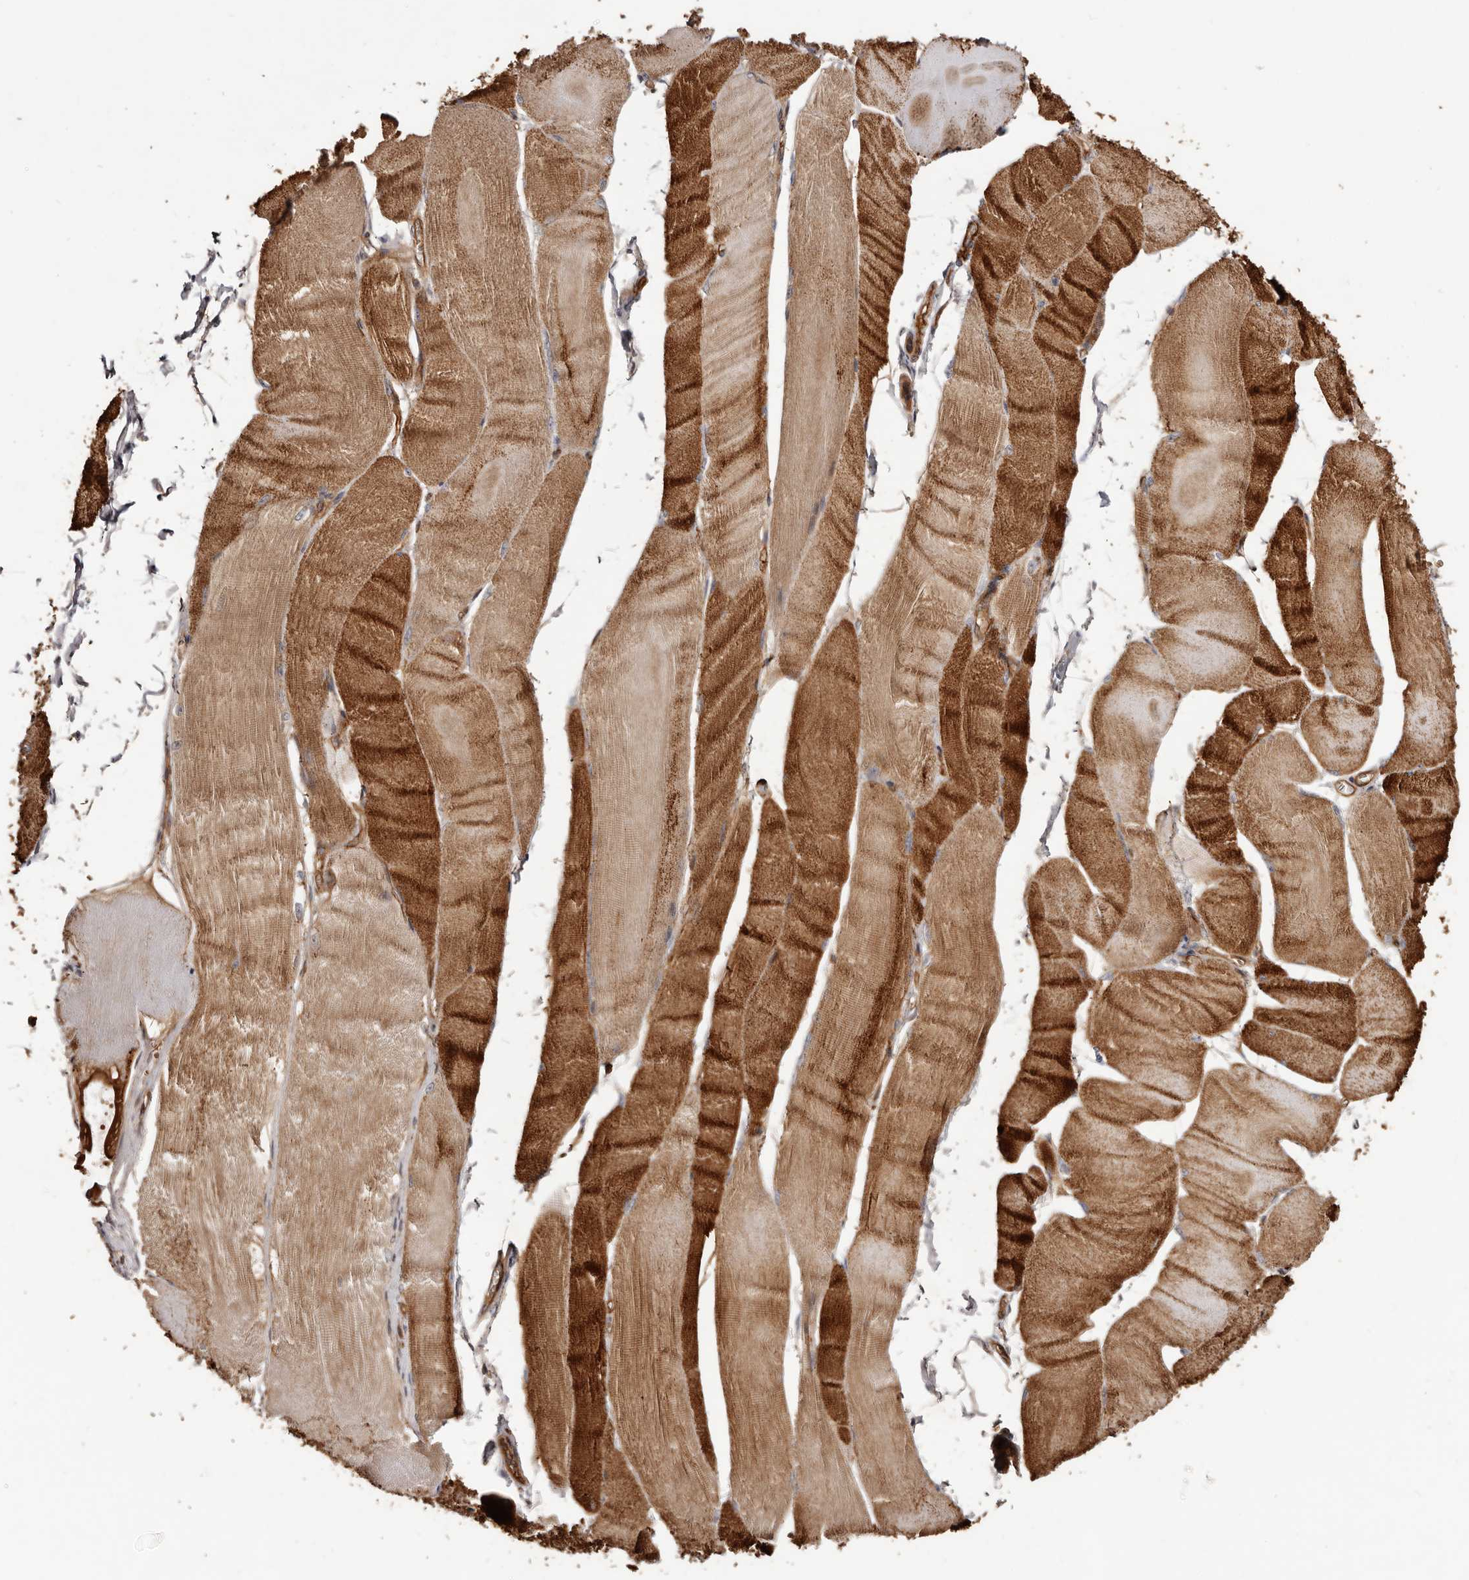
{"staining": {"intensity": "strong", "quantity": "25%-75%", "location": "cytoplasmic/membranous"}, "tissue": "skeletal muscle", "cell_type": "Myocytes", "image_type": "normal", "snomed": [{"axis": "morphology", "description": "Normal tissue, NOS"}, {"axis": "morphology", "description": "Basal cell carcinoma"}, {"axis": "topography", "description": "Skeletal muscle"}], "caption": "Immunohistochemical staining of normal human skeletal muscle reveals strong cytoplasmic/membranous protein positivity in about 25%-75% of myocytes. The staining was performed using DAB to visualize the protein expression in brown, while the nuclei were stained in blue with hematoxylin (Magnification: 20x).", "gene": "GTPBP1", "patient": {"sex": "female", "age": 64}}